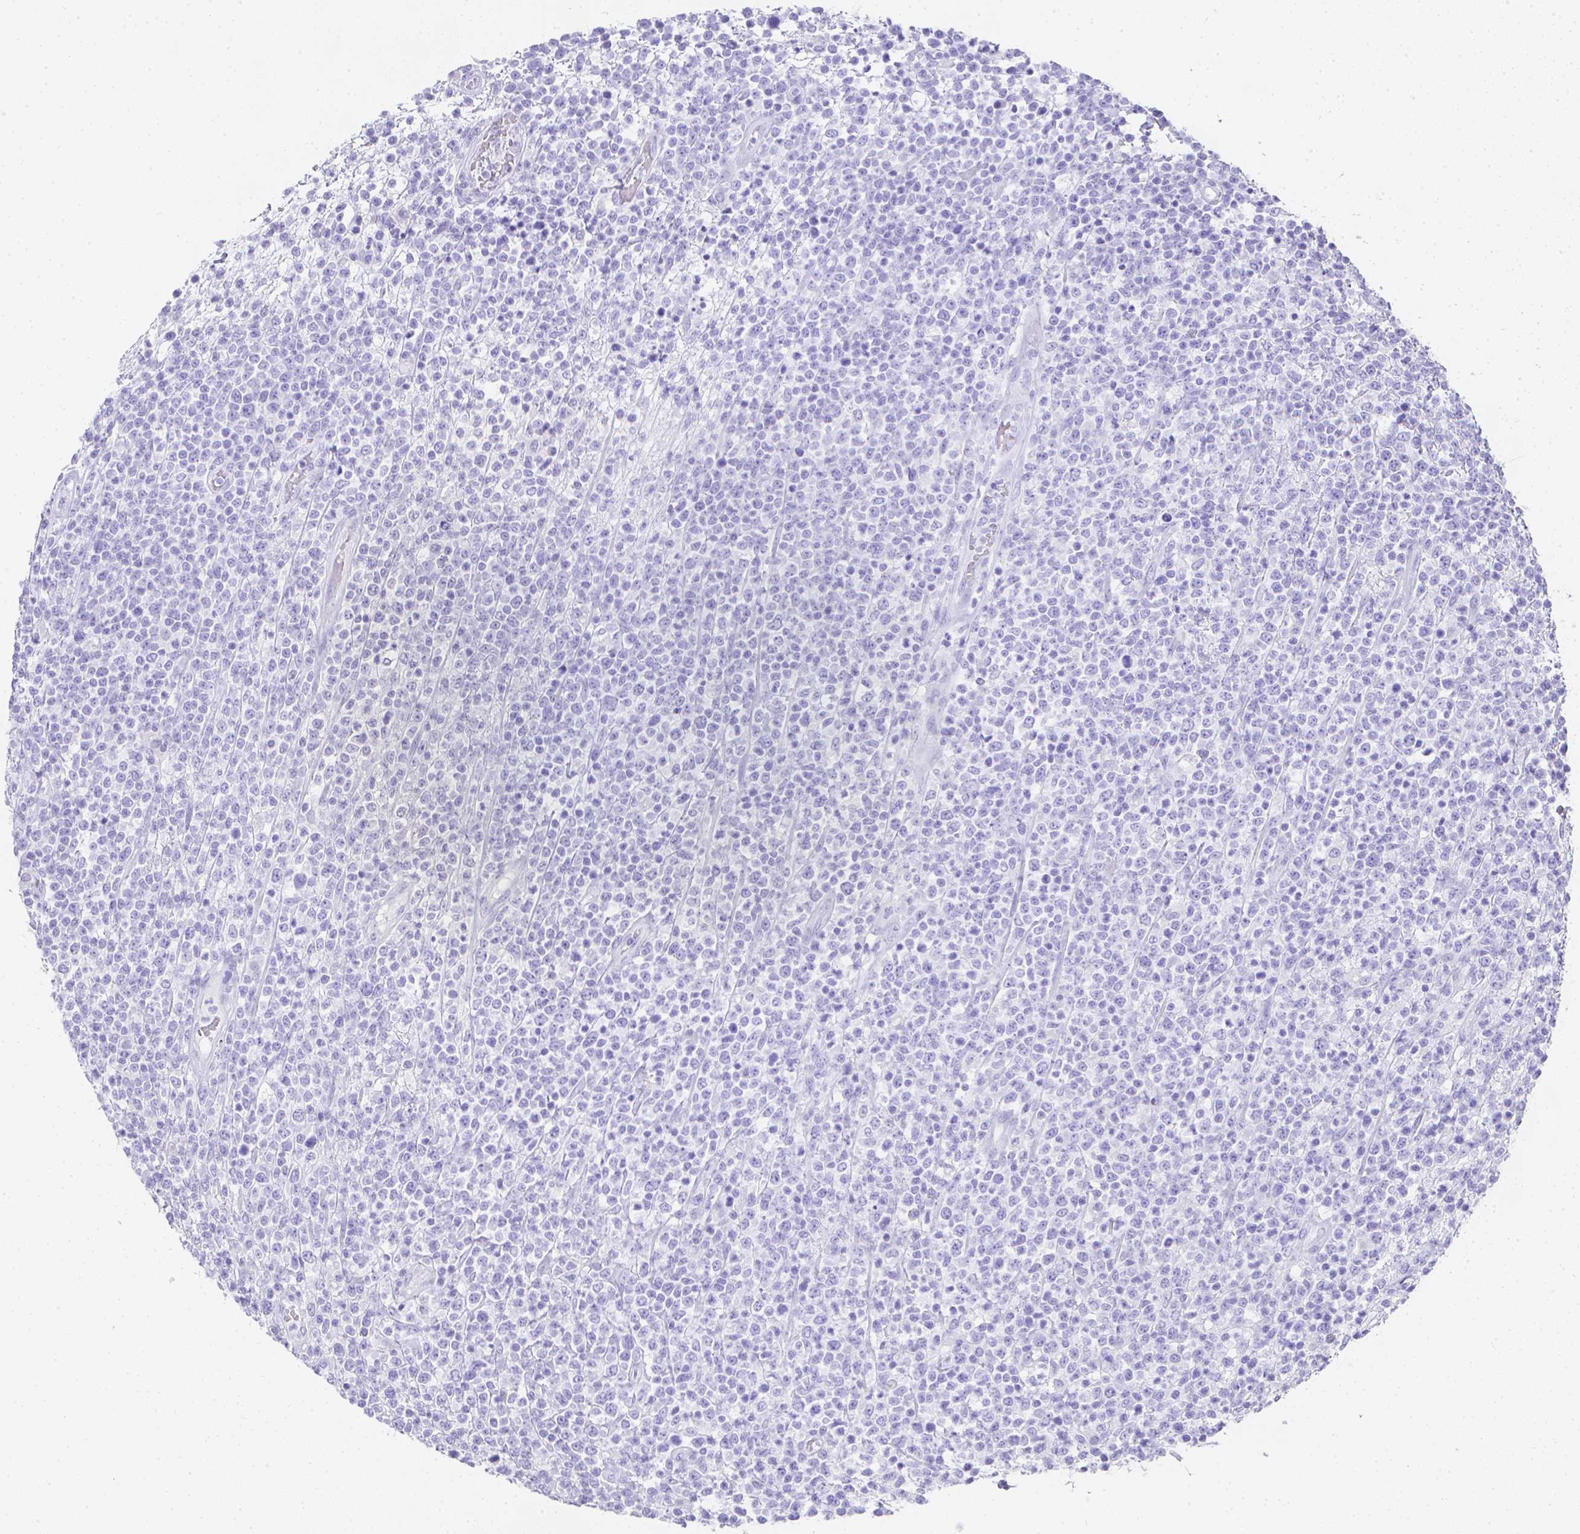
{"staining": {"intensity": "negative", "quantity": "none", "location": "none"}, "tissue": "lymphoma", "cell_type": "Tumor cells", "image_type": "cancer", "snomed": [{"axis": "morphology", "description": "Malignant lymphoma, non-Hodgkin's type, High grade"}, {"axis": "topography", "description": "Colon"}], "caption": "This is an IHC image of lymphoma. There is no positivity in tumor cells.", "gene": "LGALS4", "patient": {"sex": "female", "age": 53}}